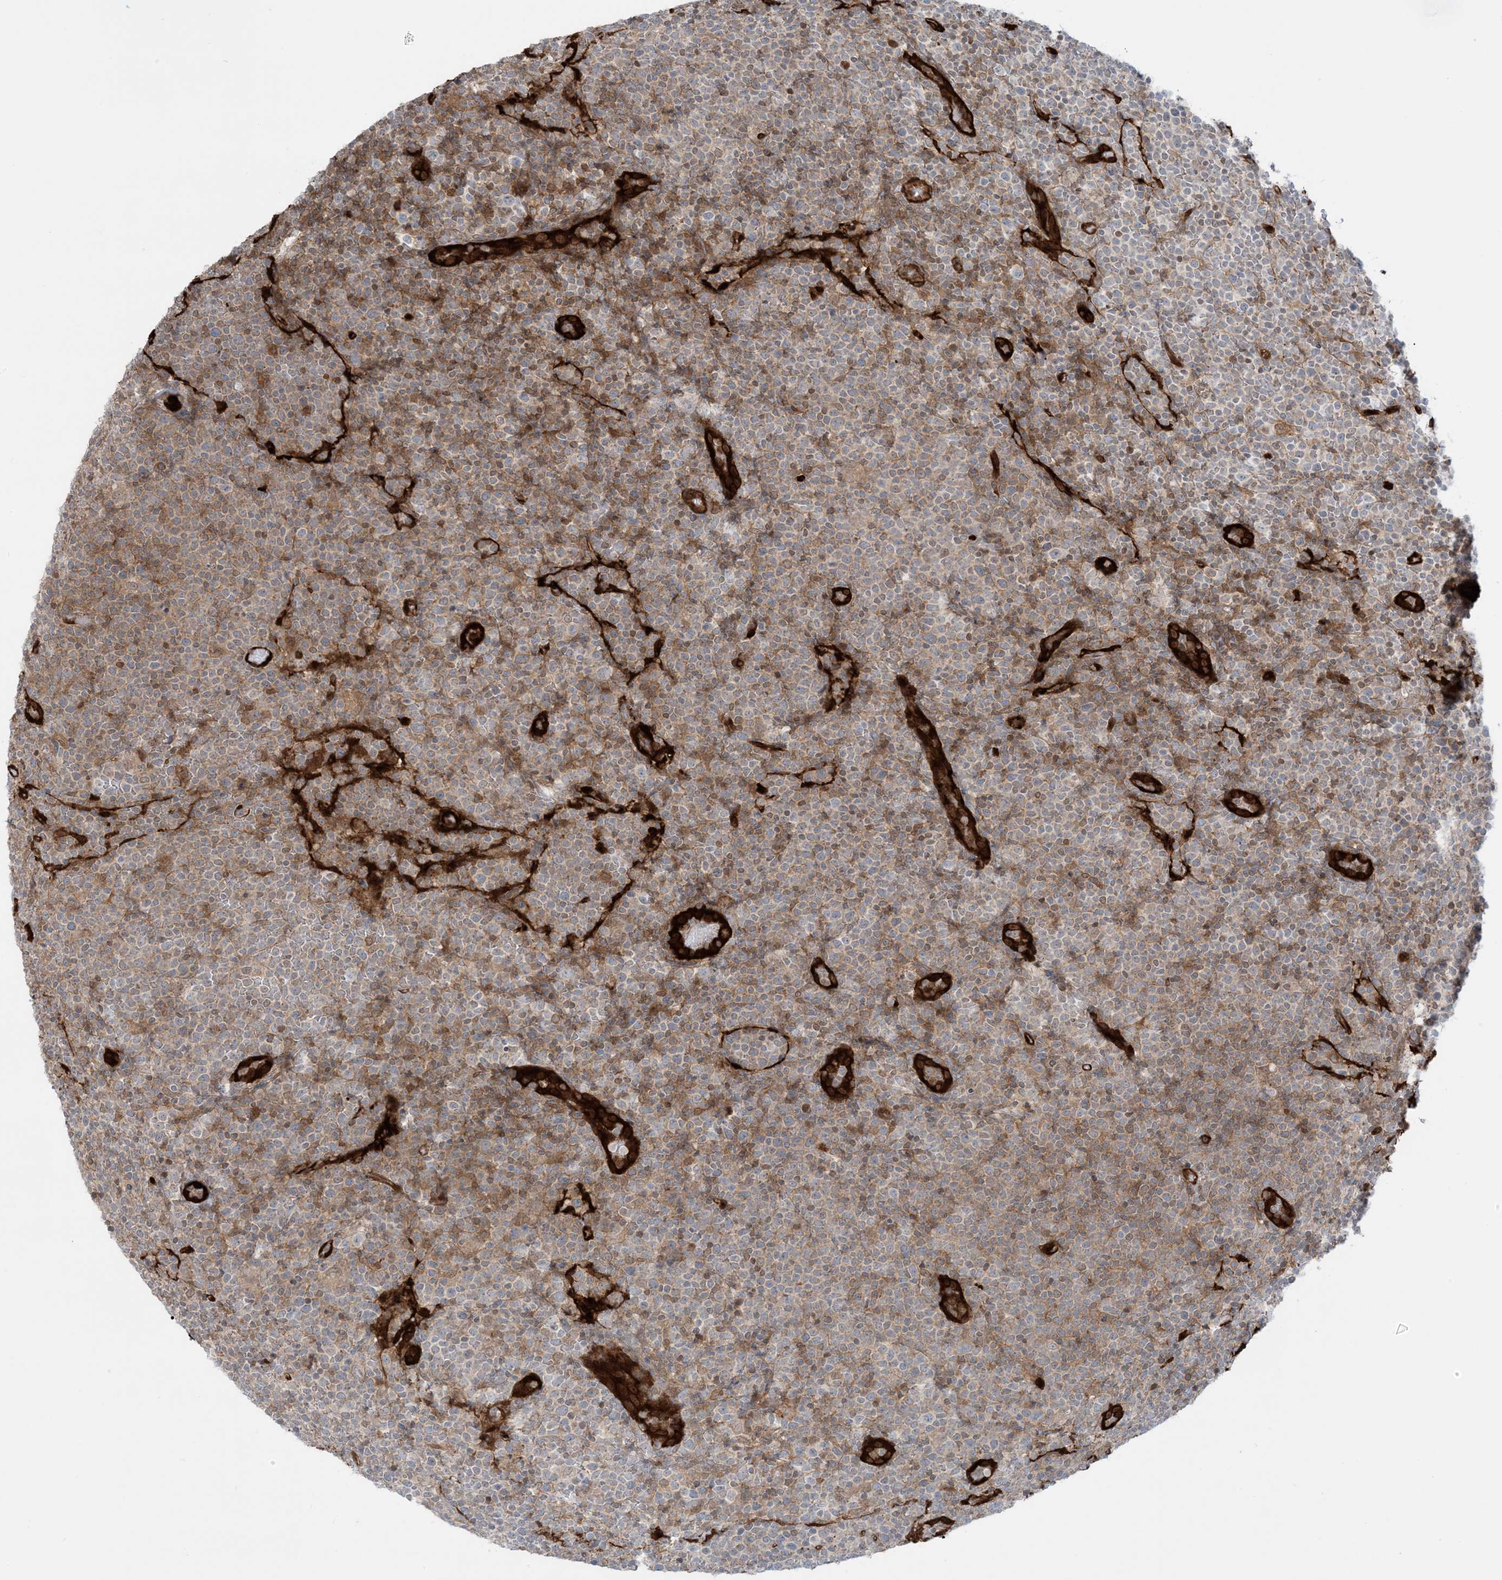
{"staining": {"intensity": "negative", "quantity": "none", "location": "none"}, "tissue": "lymphoma", "cell_type": "Tumor cells", "image_type": "cancer", "snomed": [{"axis": "morphology", "description": "Malignant lymphoma, non-Hodgkin's type, High grade"}, {"axis": "topography", "description": "Lymph node"}], "caption": "A photomicrograph of malignant lymphoma, non-Hodgkin's type (high-grade) stained for a protein shows no brown staining in tumor cells.", "gene": "PPM1F", "patient": {"sex": "male", "age": 61}}